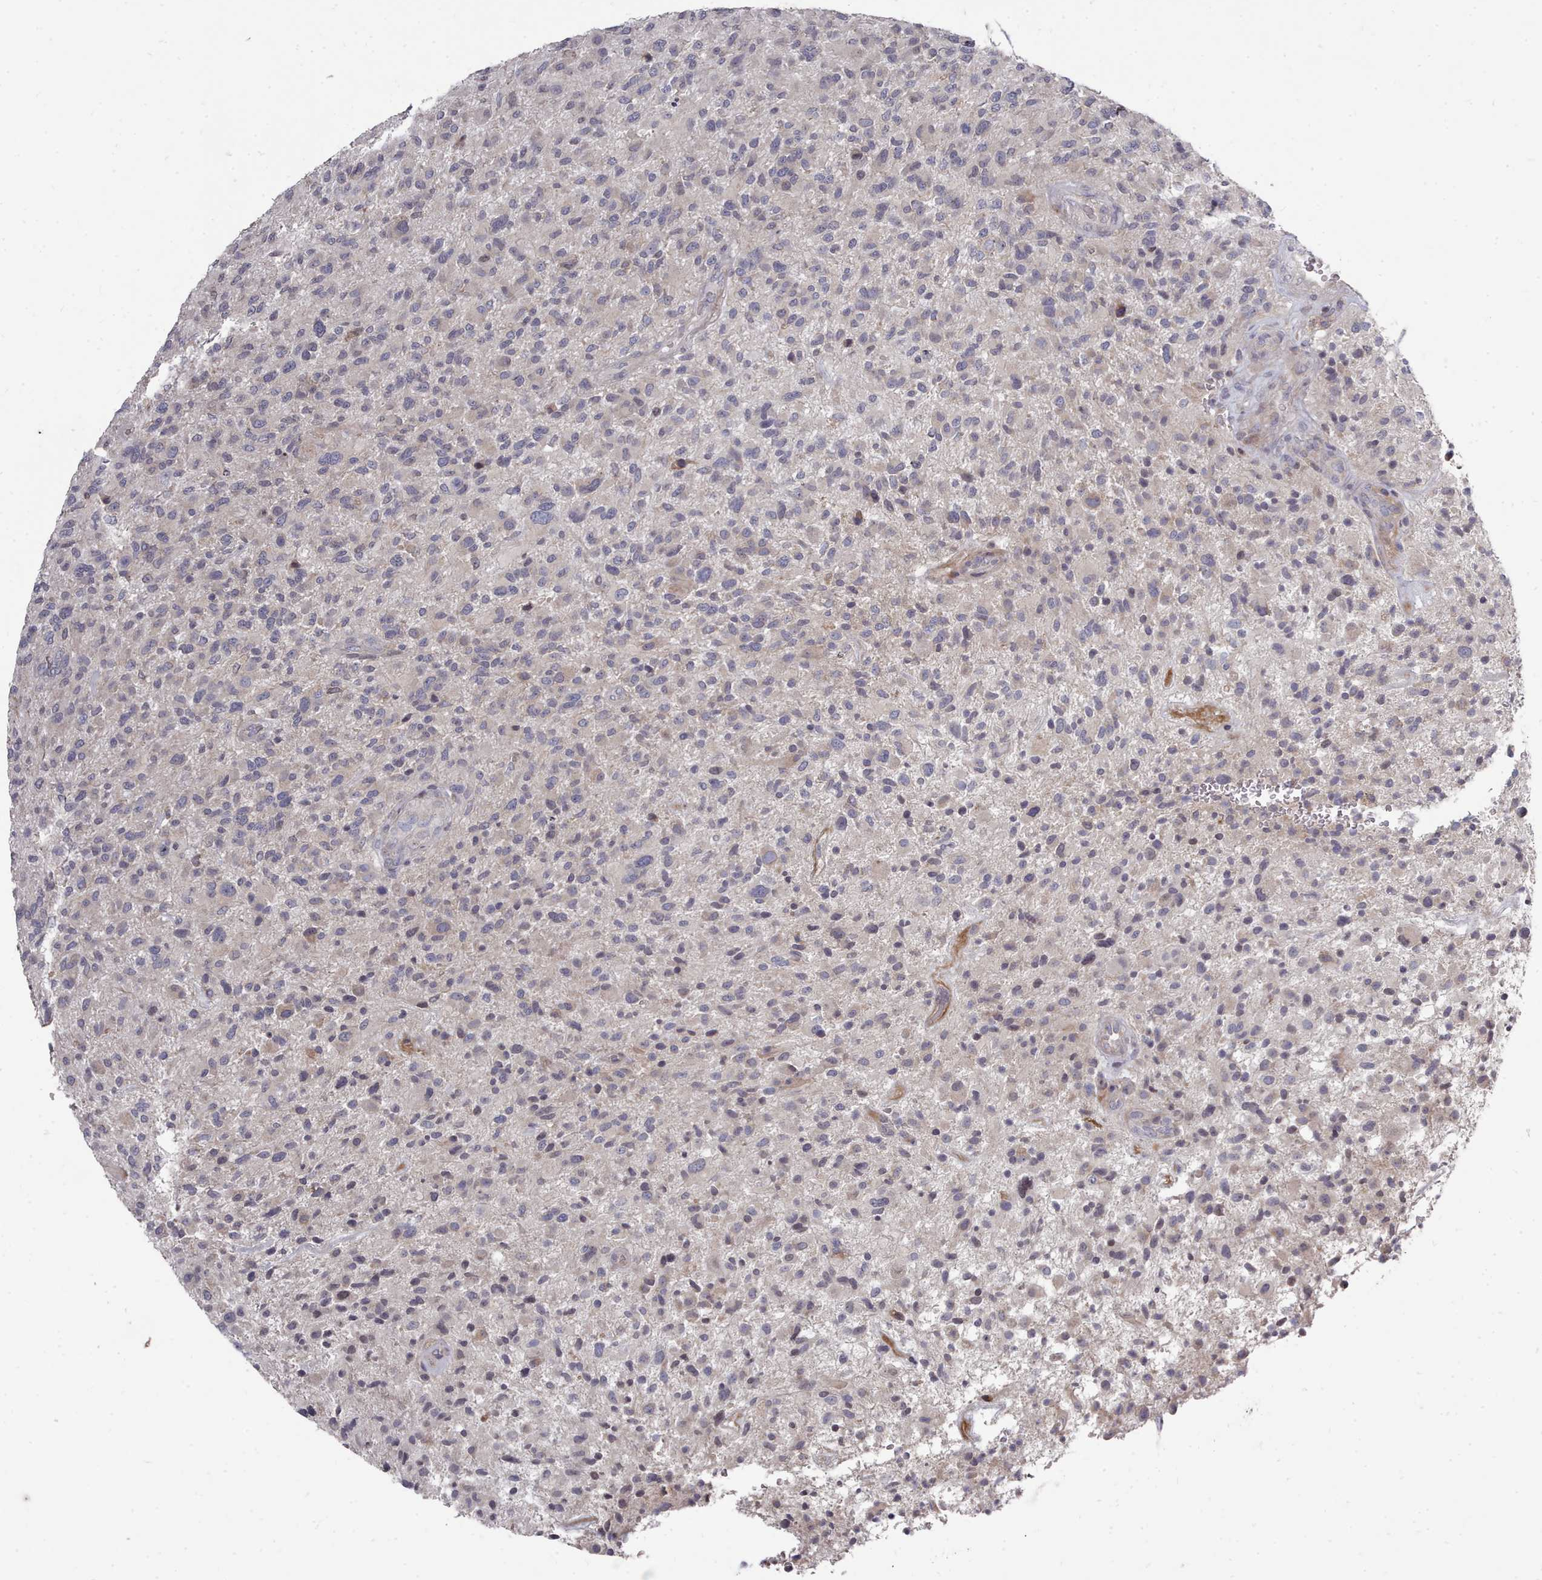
{"staining": {"intensity": "negative", "quantity": "none", "location": "none"}, "tissue": "glioma", "cell_type": "Tumor cells", "image_type": "cancer", "snomed": [{"axis": "morphology", "description": "Glioma, malignant, High grade"}, {"axis": "topography", "description": "Brain"}], "caption": "An immunohistochemistry (IHC) image of glioma is shown. There is no staining in tumor cells of glioma. The staining is performed using DAB (3,3'-diaminobenzidine) brown chromogen with nuclei counter-stained in using hematoxylin.", "gene": "ACKR3", "patient": {"sex": "male", "age": 47}}